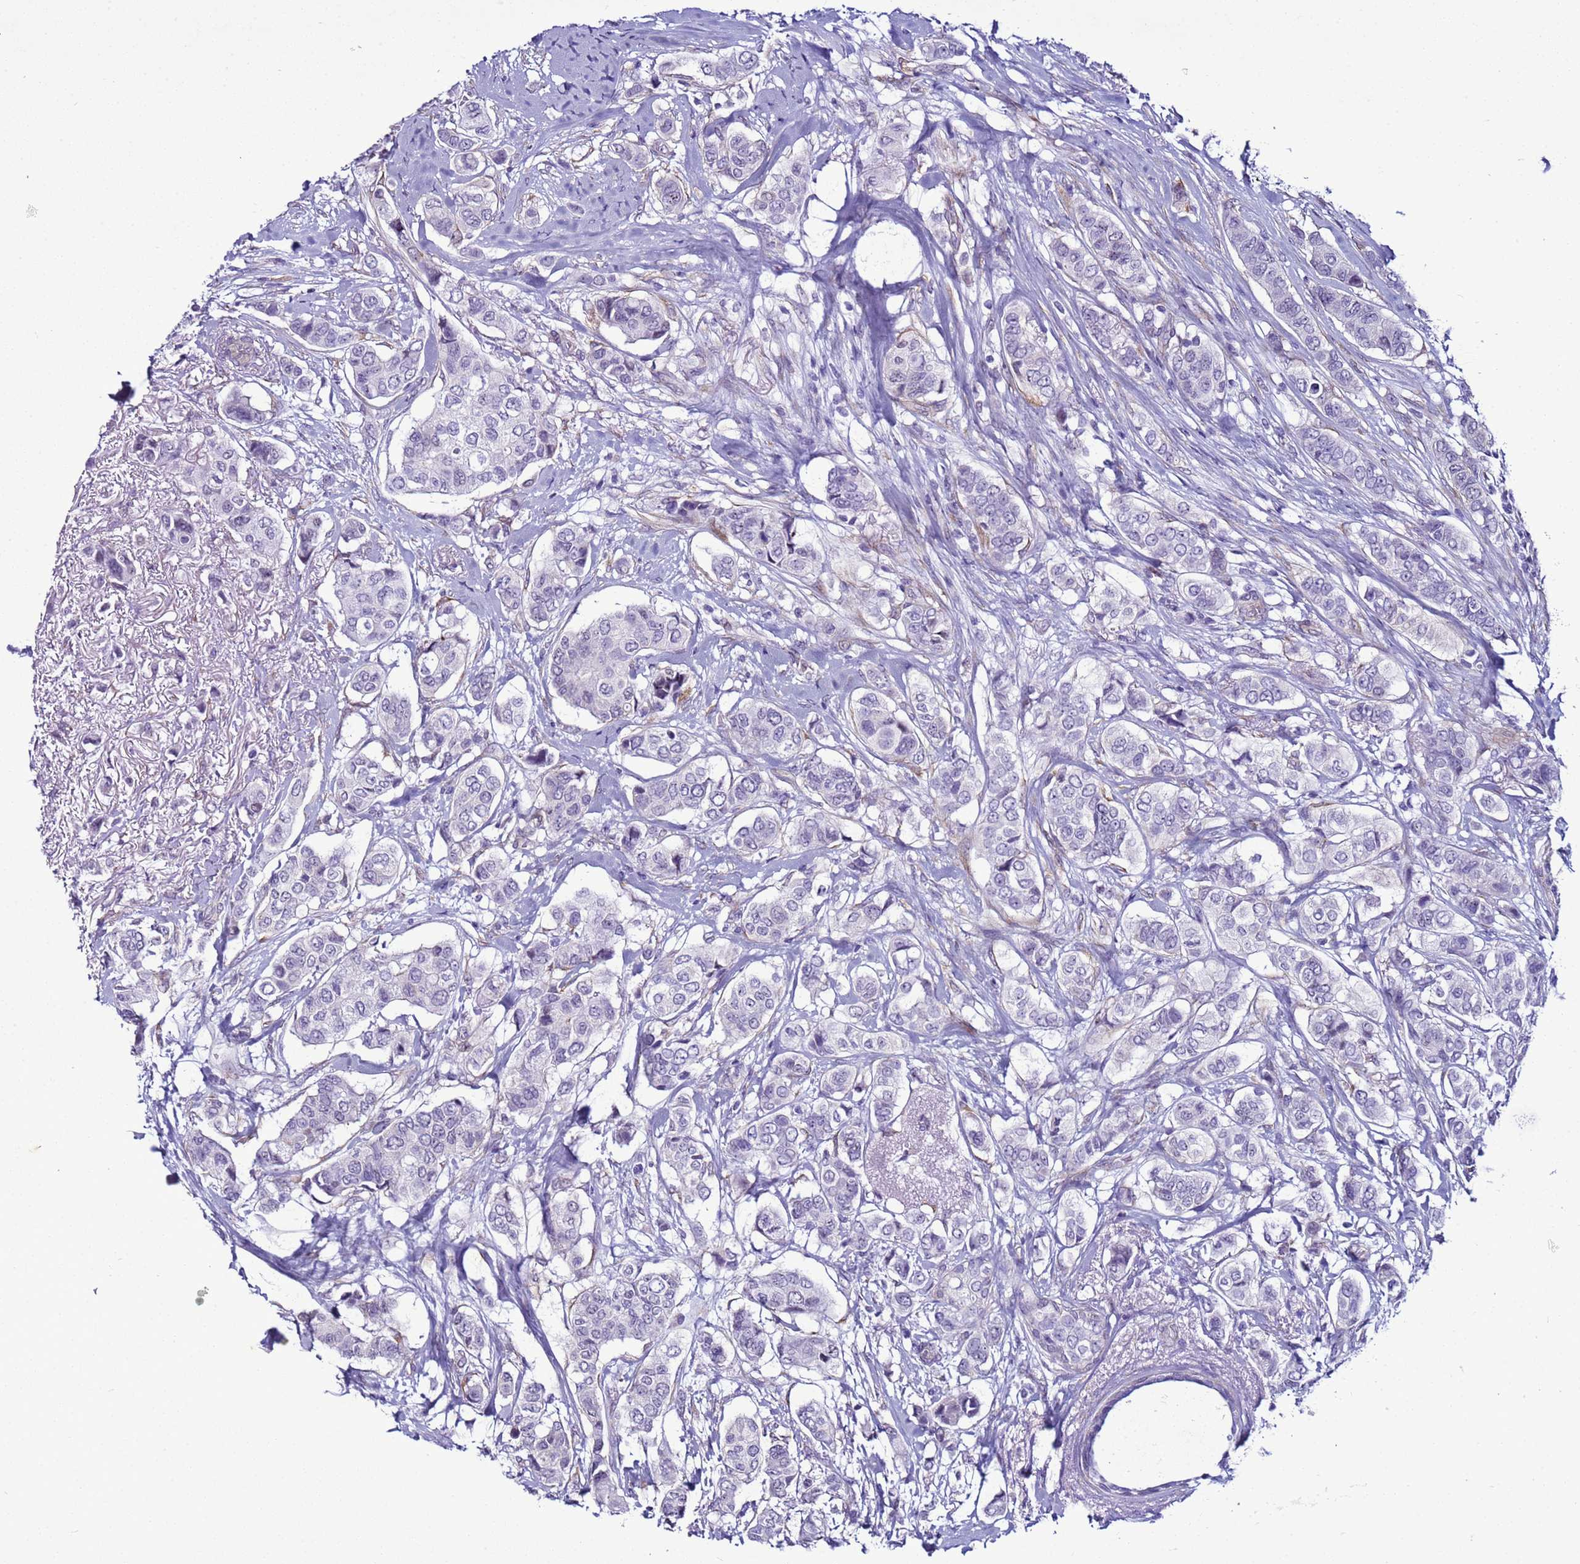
{"staining": {"intensity": "negative", "quantity": "none", "location": "none"}, "tissue": "breast cancer", "cell_type": "Tumor cells", "image_type": "cancer", "snomed": [{"axis": "morphology", "description": "Lobular carcinoma"}, {"axis": "topography", "description": "Breast"}], "caption": "Tumor cells show no significant positivity in breast cancer (lobular carcinoma). The staining was performed using DAB (3,3'-diaminobenzidine) to visualize the protein expression in brown, while the nuclei were stained in blue with hematoxylin (Magnification: 20x).", "gene": "LRRC10B", "patient": {"sex": "female", "age": 51}}